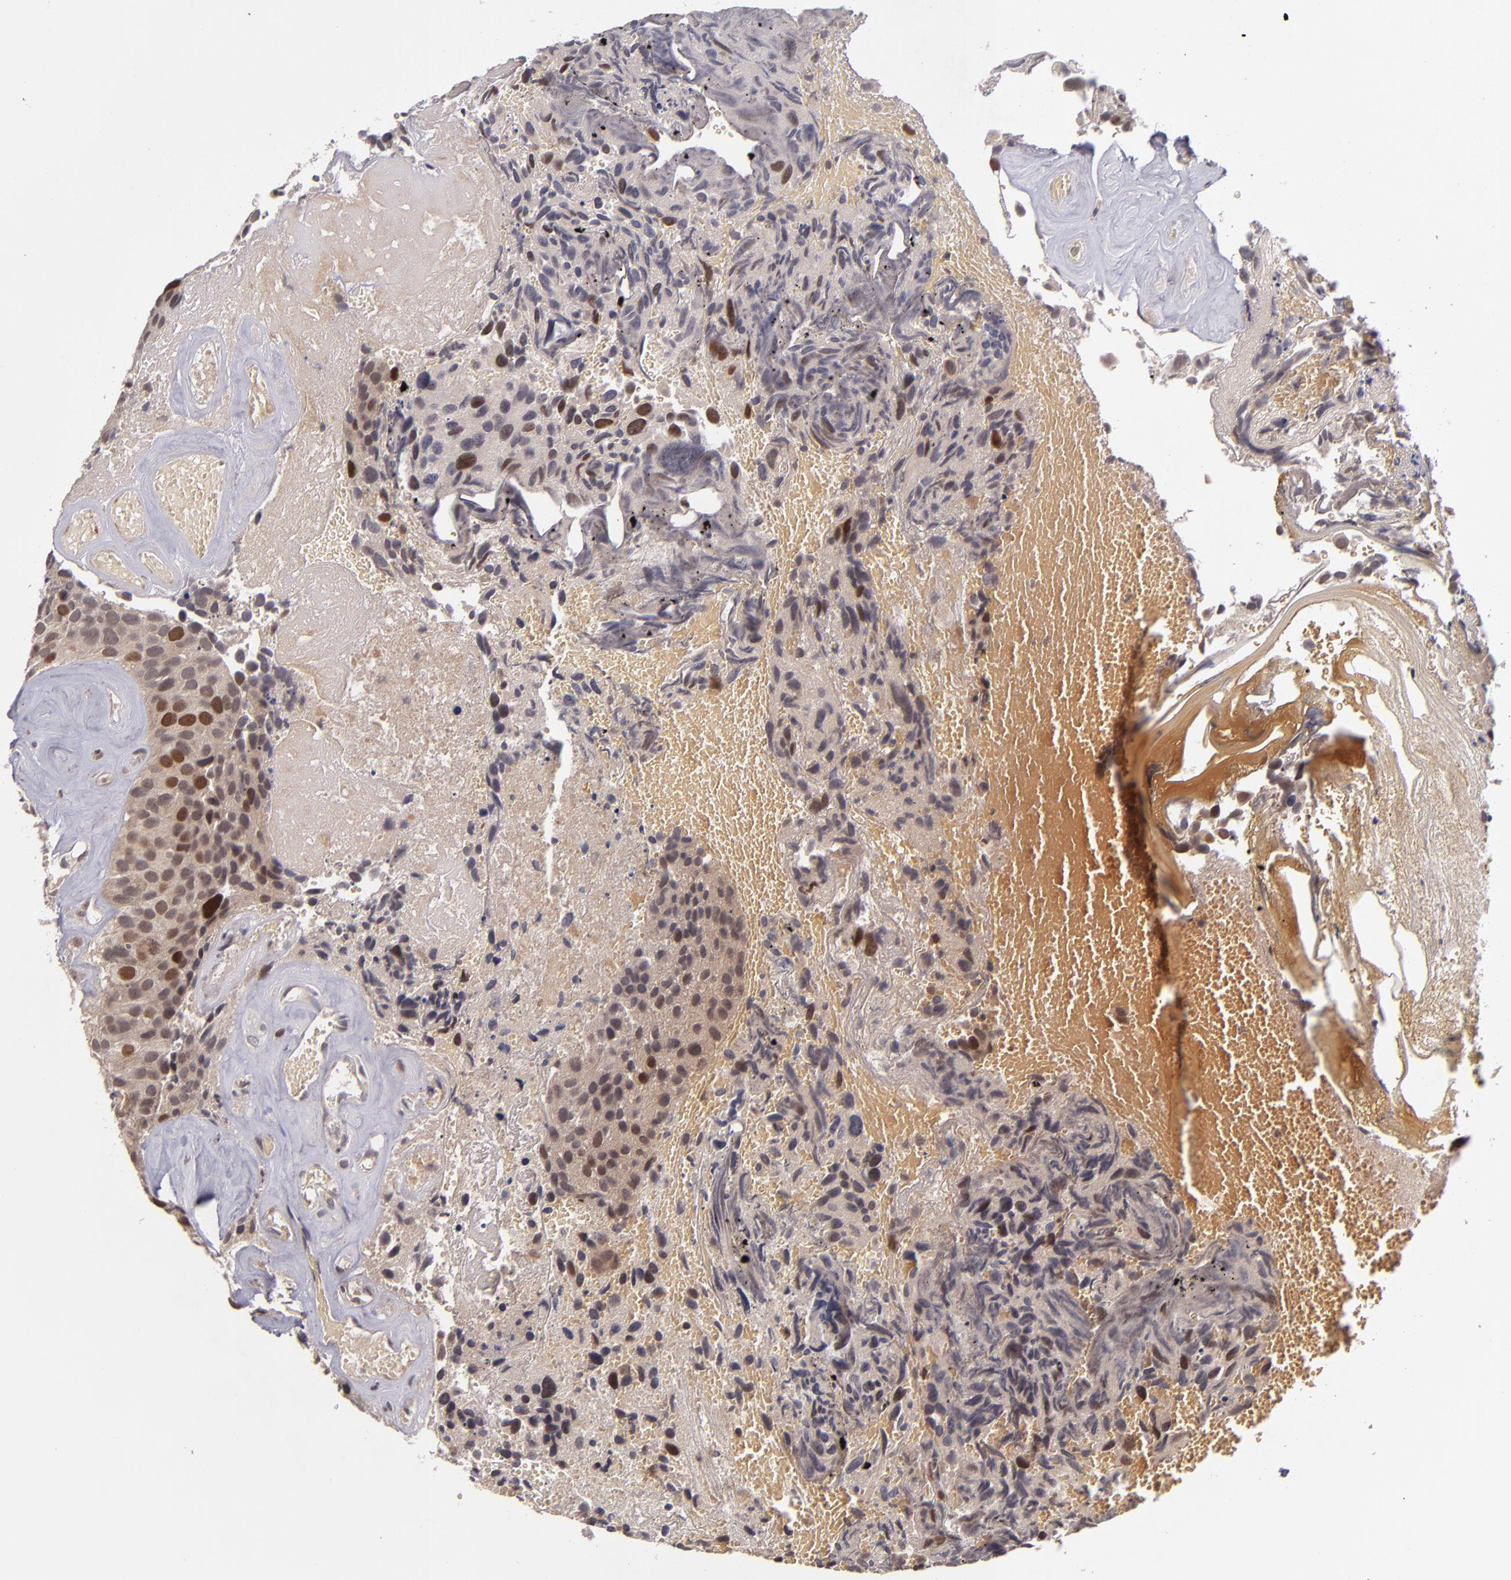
{"staining": {"intensity": "strong", "quantity": "25%-75%", "location": "nuclear"}, "tissue": "urothelial cancer", "cell_type": "Tumor cells", "image_type": "cancer", "snomed": [{"axis": "morphology", "description": "Urothelial carcinoma, High grade"}, {"axis": "topography", "description": "Urinary bladder"}], "caption": "A brown stain shows strong nuclear expression of a protein in urothelial cancer tumor cells. Immunohistochemistry stains the protein in brown and the nuclei are stained blue.", "gene": "CDC7", "patient": {"sex": "male", "age": 72}}